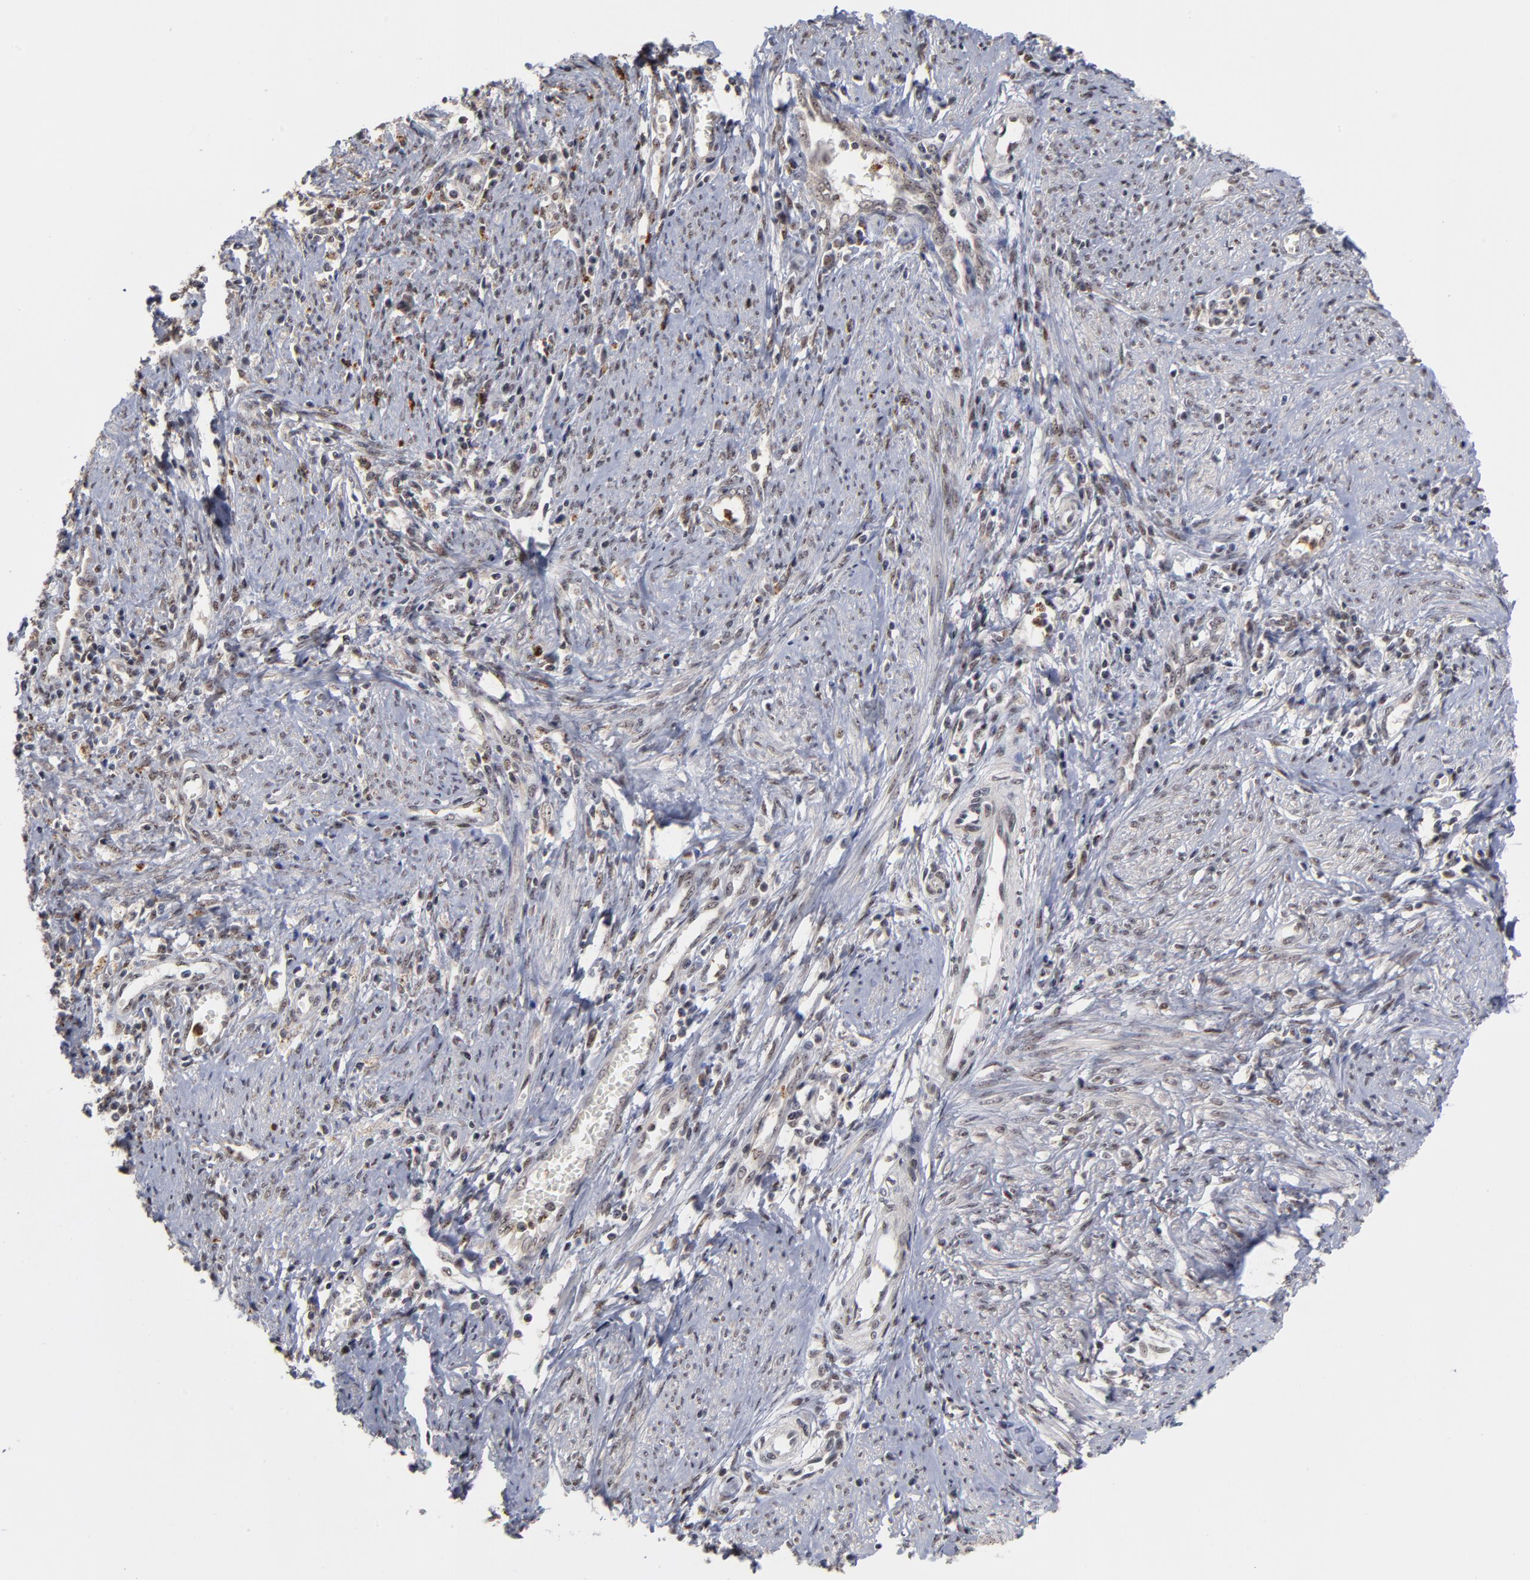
{"staining": {"intensity": "weak", "quantity": ">75%", "location": "nuclear"}, "tissue": "cervical cancer", "cell_type": "Tumor cells", "image_type": "cancer", "snomed": [{"axis": "morphology", "description": "Adenocarcinoma, NOS"}, {"axis": "topography", "description": "Cervix"}], "caption": "Adenocarcinoma (cervical) stained for a protein (brown) reveals weak nuclear positive expression in approximately >75% of tumor cells.", "gene": "ZNF419", "patient": {"sex": "female", "age": 36}}